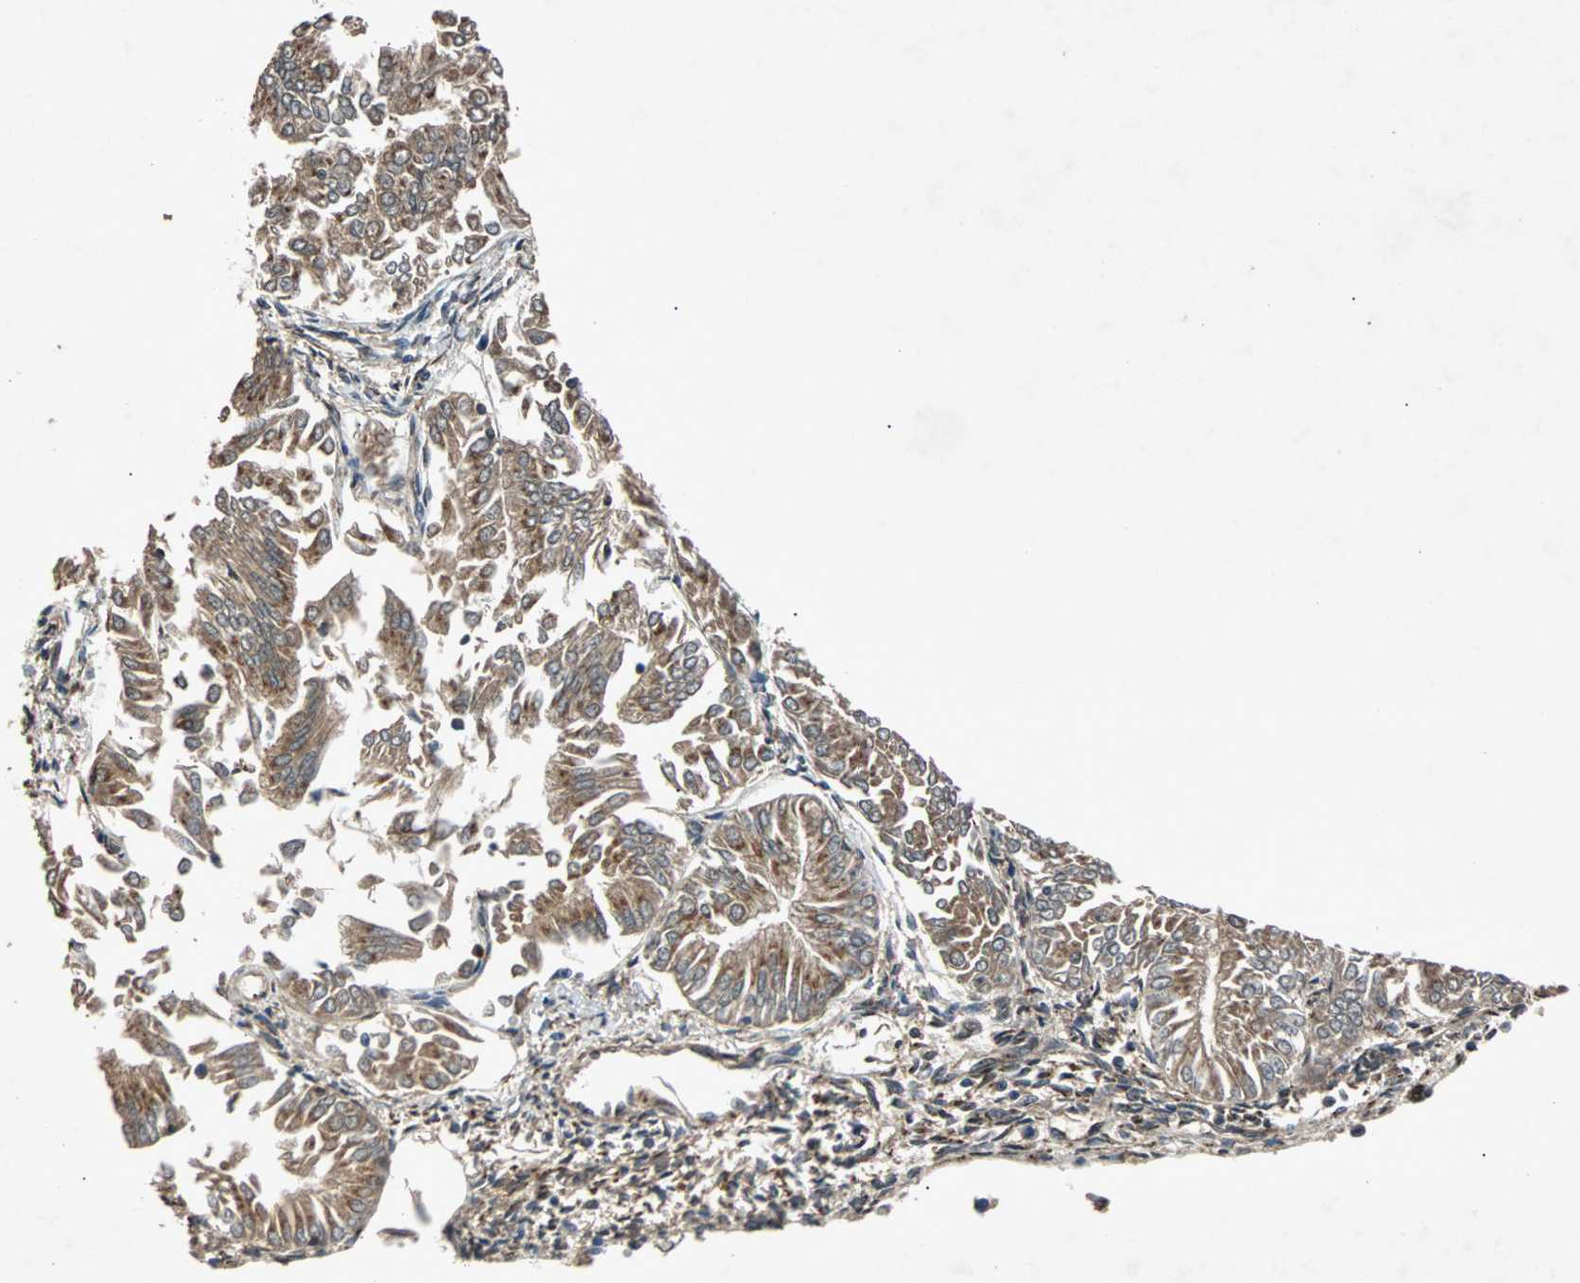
{"staining": {"intensity": "moderate", "quantity": ">75%", "location": "cytoplasmic/membranous"}, "tissue": "endometrial cancer", "cell_type": "Tumor cells", "image_type": "cancer", "snomed": [{"axis": "morphology", "description": "Adenocarcinoma, NOS"}, {"axis": "topography", "description": "Endometrium"}], "caption": "Protein expression analysis of human endometrial adenocarcinoma reveals moderate cytoplasmic/membranous staining in about >75% of tumor cells.", "gene": "USP31", "patient": {"sex": "female", "age": 53}}